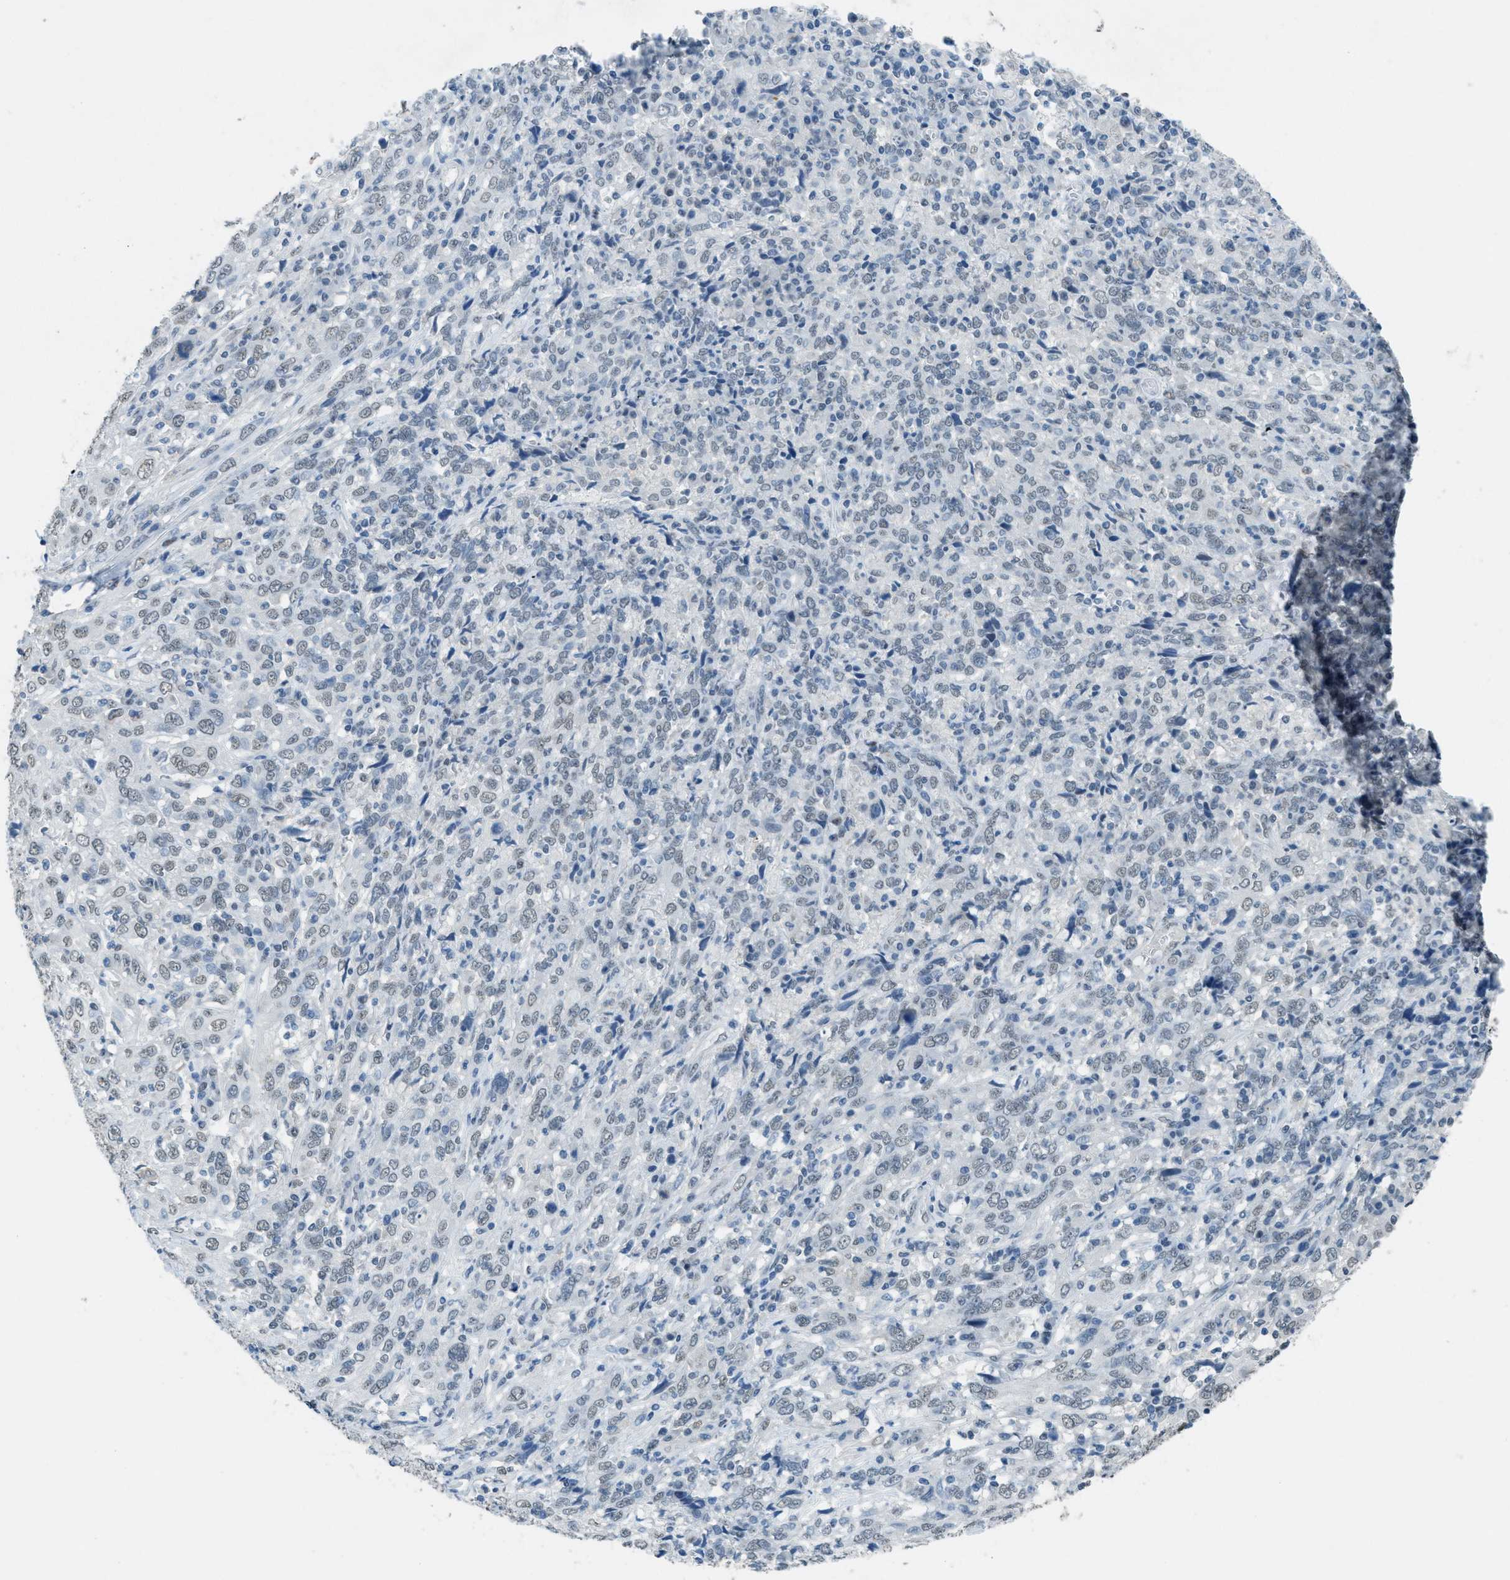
{"staining": {"intensity": "weak", "quantity": "<25%", "location": "nuclear"}, "tissue": "cervical cancer", "cell_type": "Tumor cells", "image_type": "cancer", "snomed": [{"axis": "morphology", "description": "Squamous cell carcinoma, NOS"}, {"axis": "topography", "description": "Cervix"}], "caption": "Immunohistochemistry (IHC) micrograph of human cervical squamous cell carcinoma stained for a protein (brown), which displays no staining in tumor cells.", "gene": "TTC13", "patient": {"sex": "female", "age": 46}}